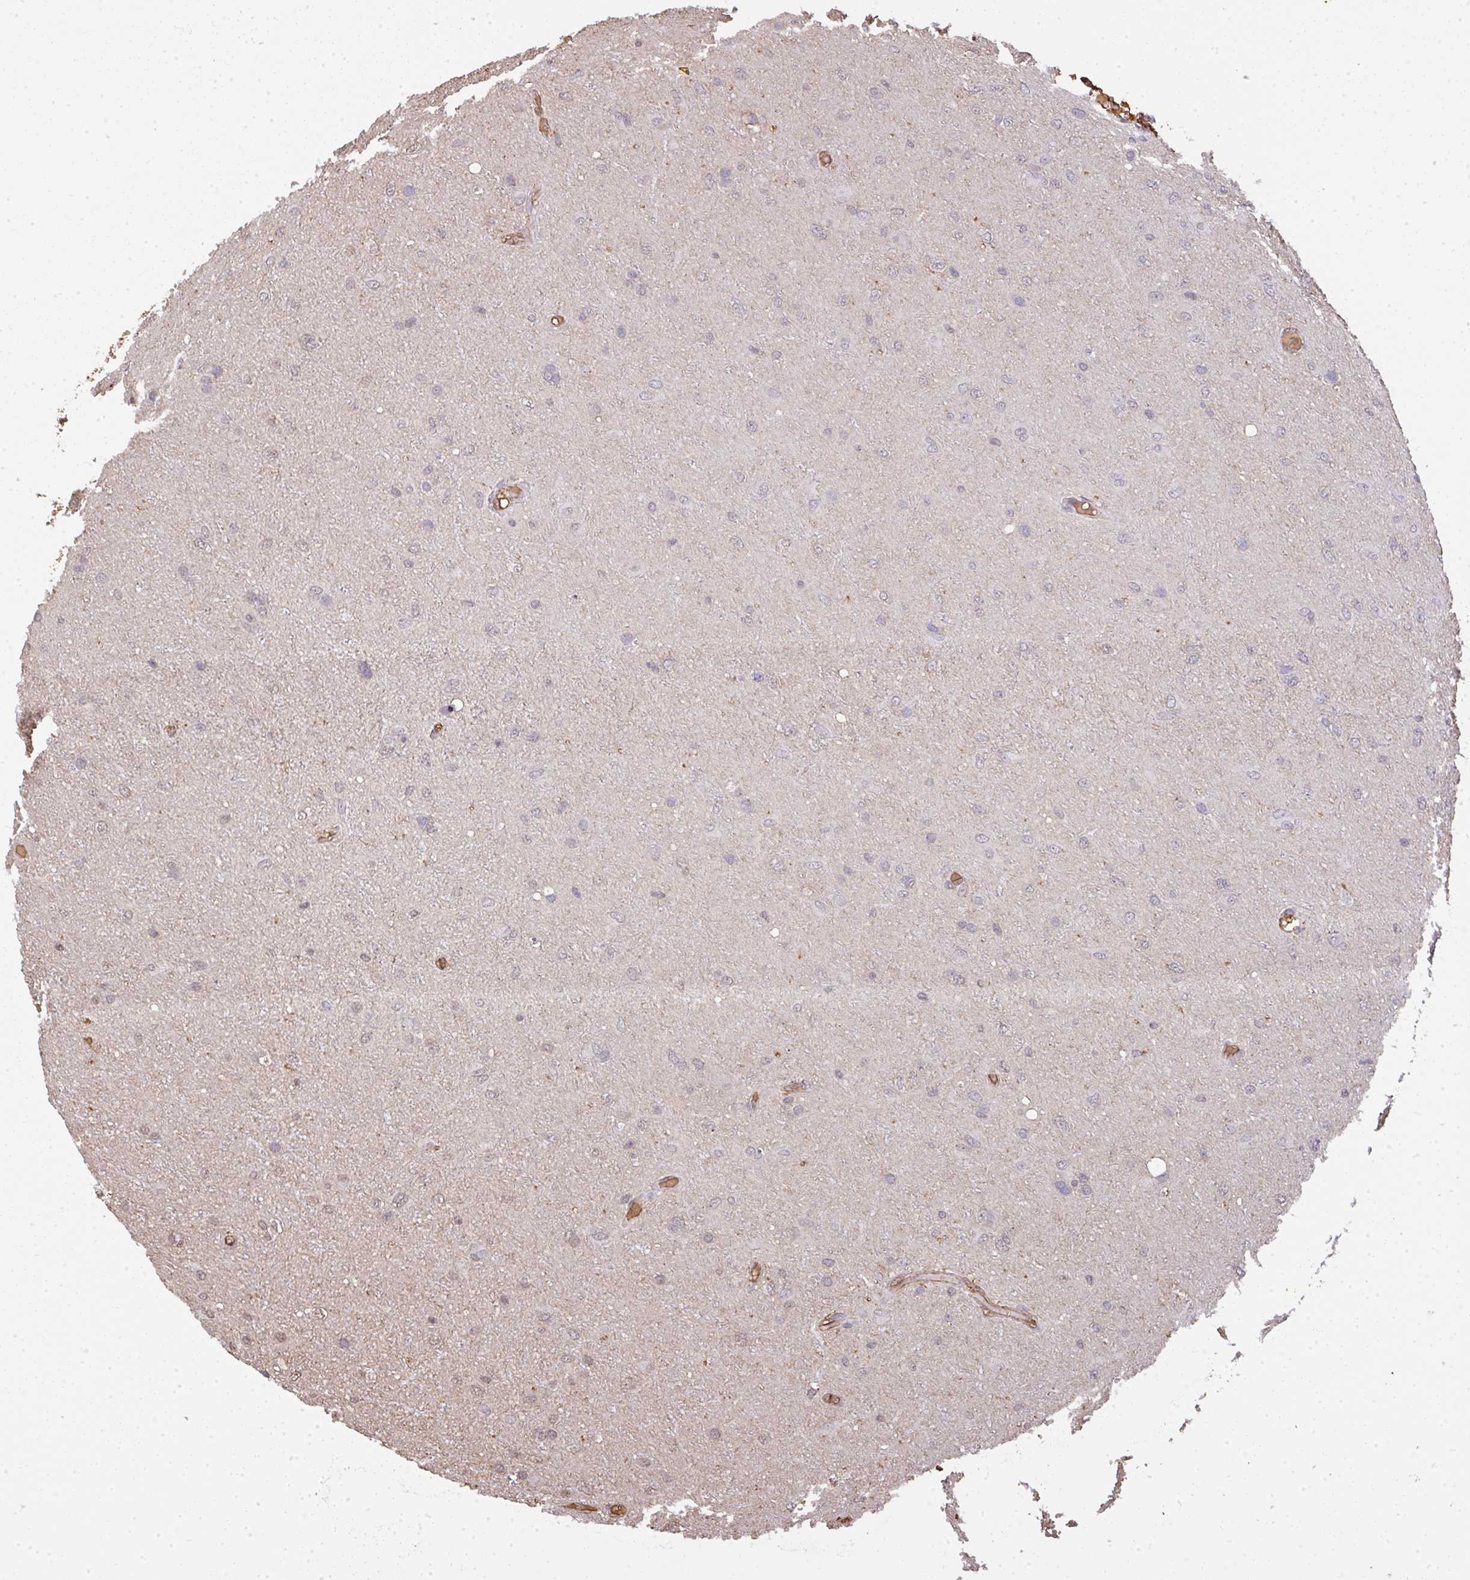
{"staining": {"intensity": "moderate", "quantity": "<25%", "location": "nuclear"}, "tissue": "glioma", "cell_type": "Tumor cells", "image_type": "cancer", "snomed": [{"axis": "morphology", "description": "Glioma, malignant, Low grade"}, {"axis": "topography", "description": "Cerebellum"}], "caption": "Immunohistochemical staining of human malignant glioma (low-grade) demonstrates moderate nuclear protein staining in about <25% of tumor cells.", "gene": "SMYD5", "patient": {"sex": "female", "age": 5}}